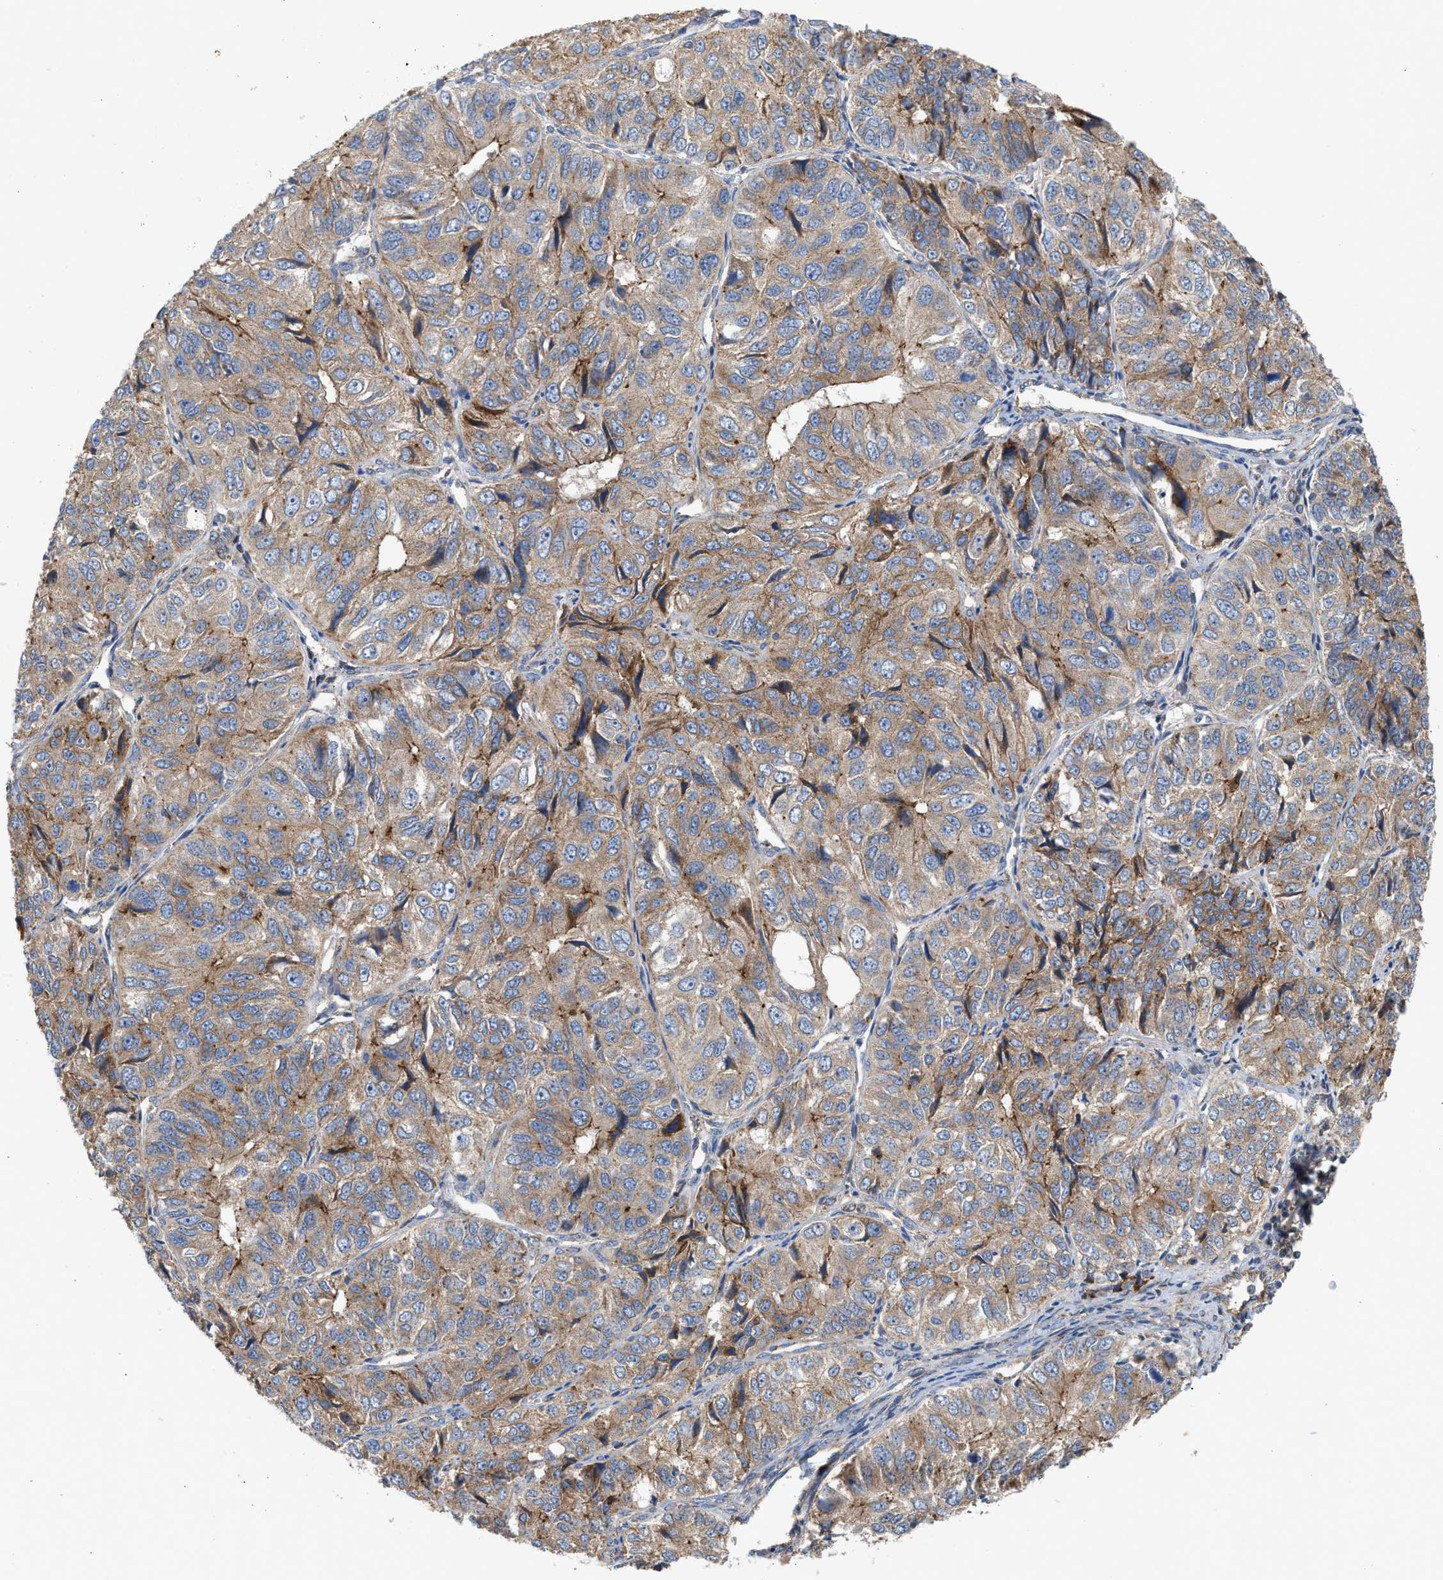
{"staining": {"intensity": "weak", "quantity": ">75%", "location": "cytoplasmic/membranous"}, "tissue": "ovarian cancer", "cell_type": "Tumor cells", "image_type": "cancer", "snomed": [{"axis": "morphology", "description": "Carcinoma, endometroid"}, {"axis": "topography", "description": "Ovary"}], "caption": "Ovarian cancer was stained to show a protein in brown. There is low levels of weak cytoplasmic/membranous positivity in about >75% of tumor cells. (DAB = brown stain, brightfield microscopy at high magnification).", "gene": "OXSM", "patient": {"sex": "female", "age": 51}}